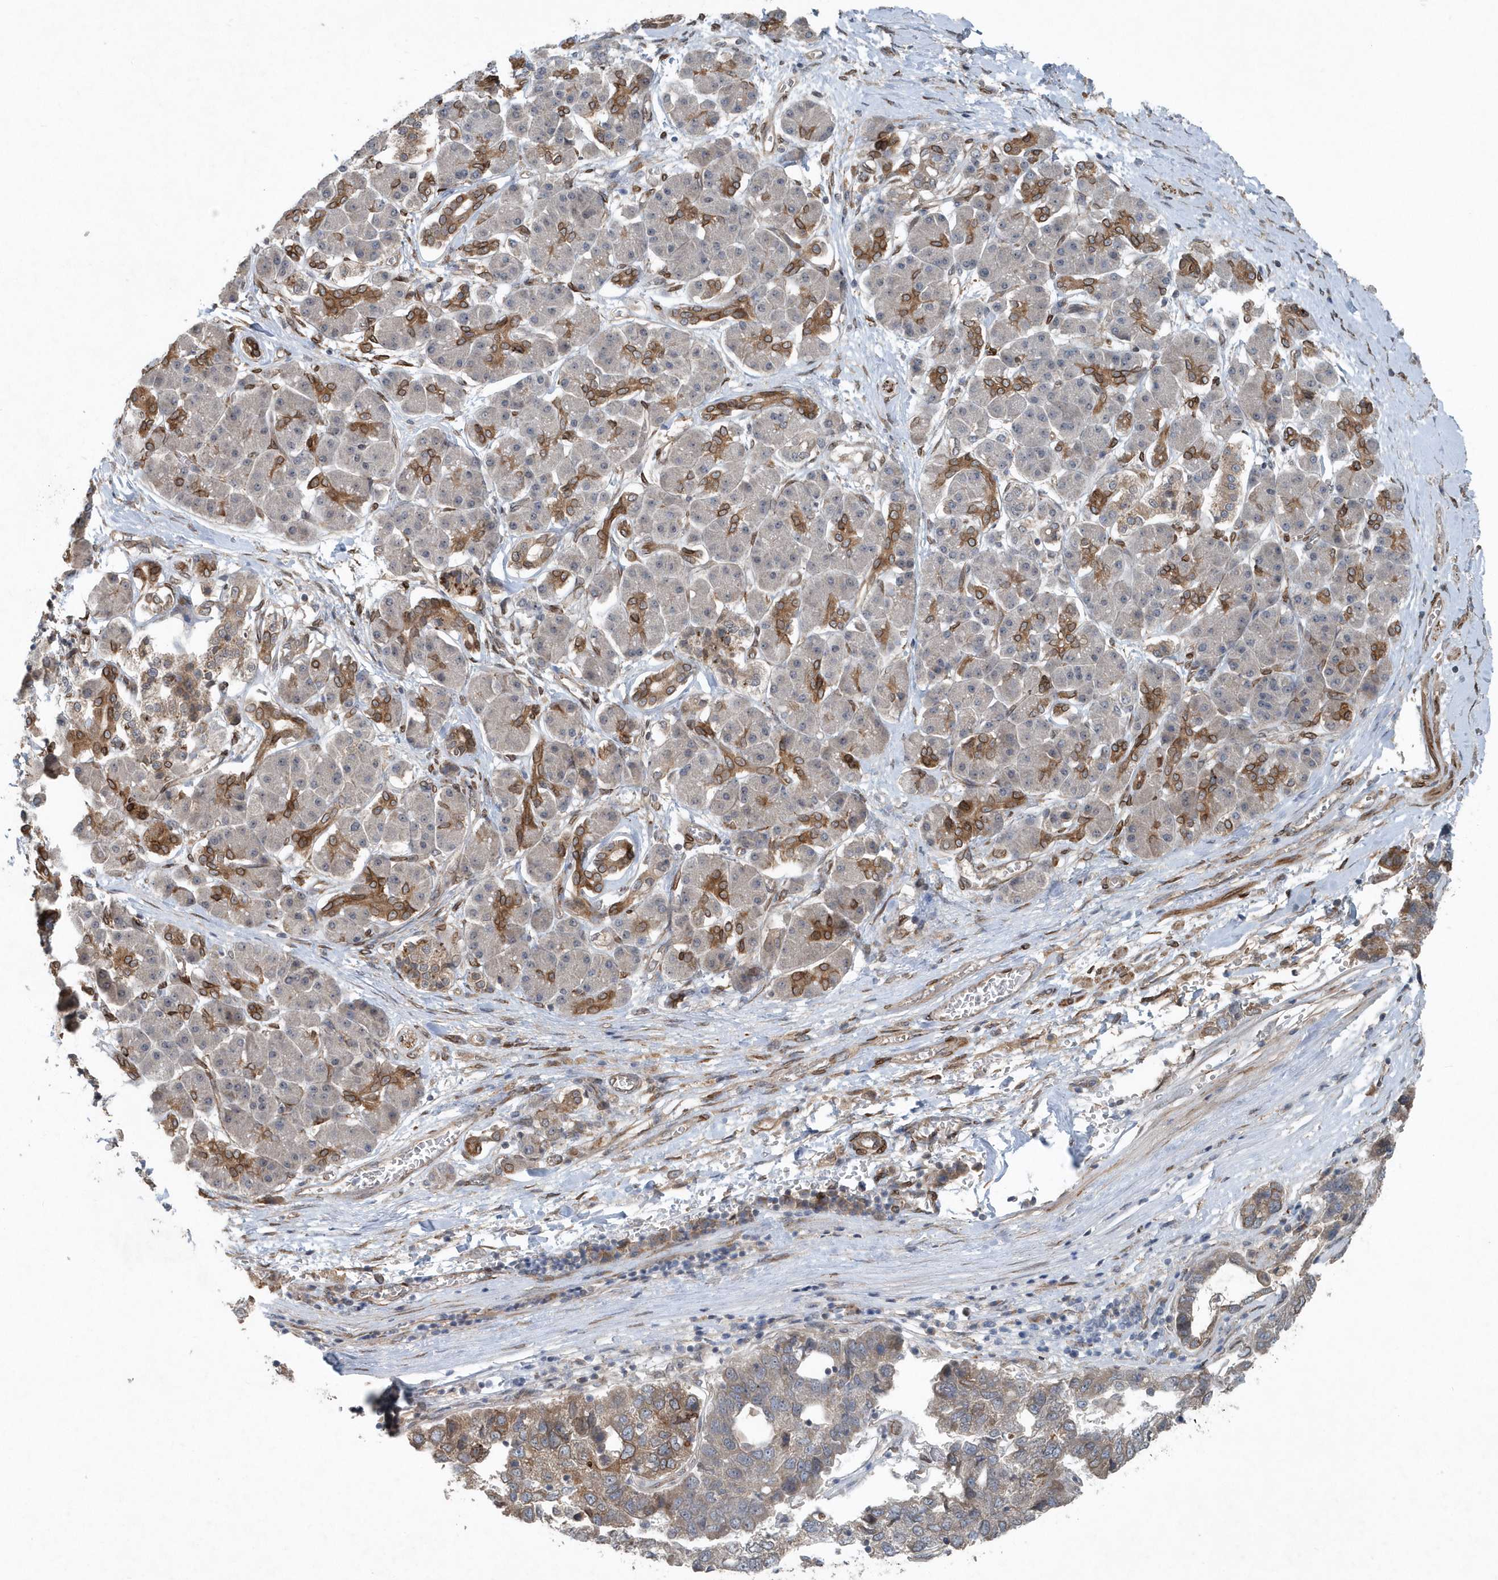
{"staining": {"intensity": "moderate", "quantity": "<25%", "location": "cytoplasmic/membranous"}, "tissue": "pancreatic cancer", "cell_type": "Tumor cells", "image_type": "cancer", "snomed": [{"axis": "morphology", "description": "Adenocarcinoma, NOS"}, {"axis": "topography", "description": "Pancreas"}], "caption": "DAB (3,3'-diaminobenzidine) immunohistochemical staining of pancreatic adenocarcinoma demonstrates moderate cytoplasmic/membranous protein positivity in about <25% of tumor cells.", "gene": "MCC", "patient": {"sex": "female", "age": 61}}